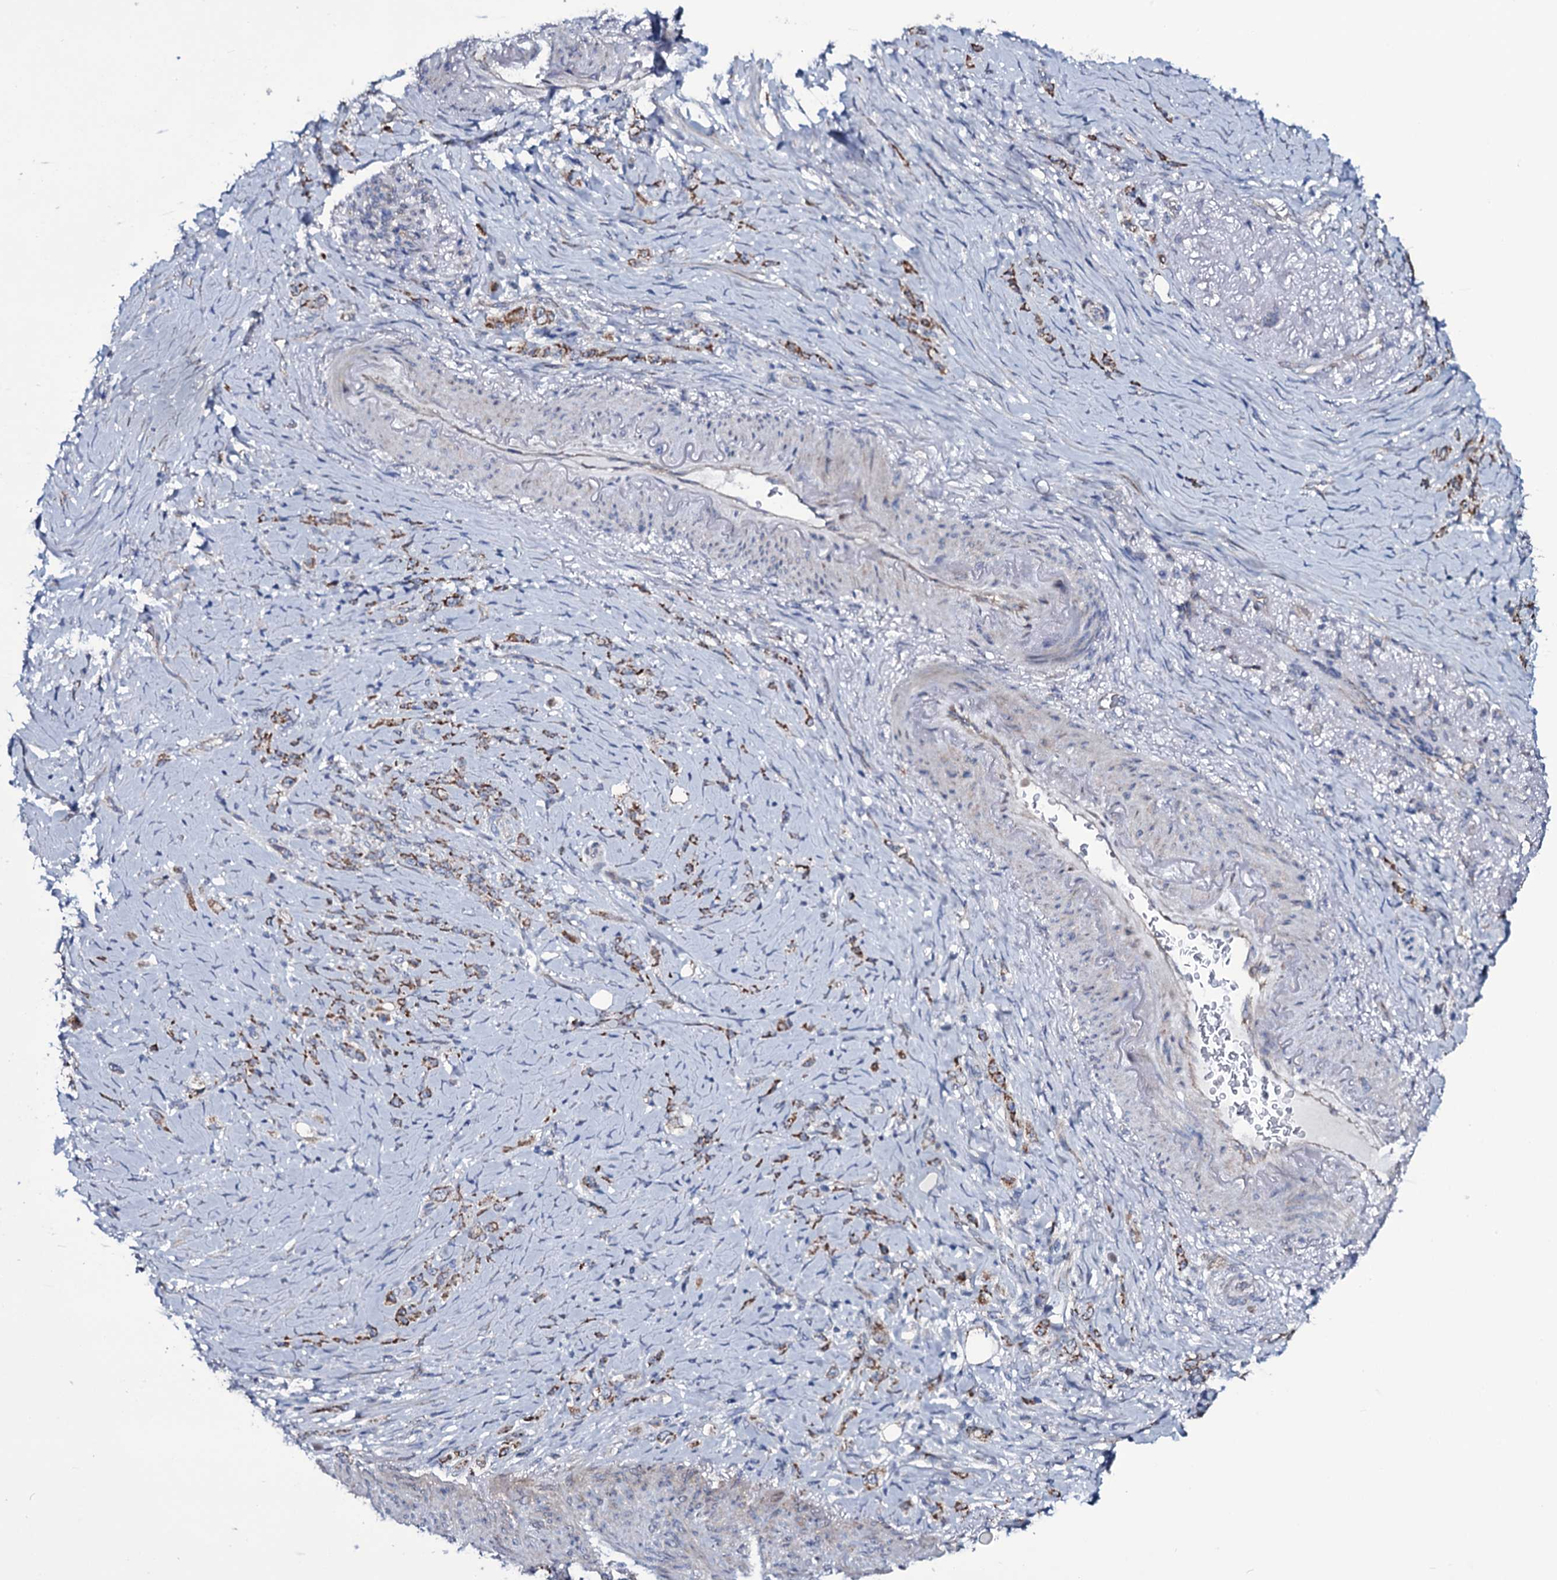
{"staining": {"intensity": "moderate", "quantity": ">75%", "location": "cytoplasmic/membranous"}, "tissue": "stomach cancer", "cell_type": "Tumor cells", "image_type": "cancer", "snomed": [{"axis": "morphology", "description": "Adenocarcinoma, NOS"}, {"axis": "topography", "description": "Stomach"}], "caption": "A histopathology image of human stomach adenocarcinoma stained for a protein shows moderate cytoplasmic/membranous brown staining in tumor cells. (IHC, brightfield microscopy, high magnification).", "gene": "WIPF3", "patient": {"sex": "female", "age": 79}}